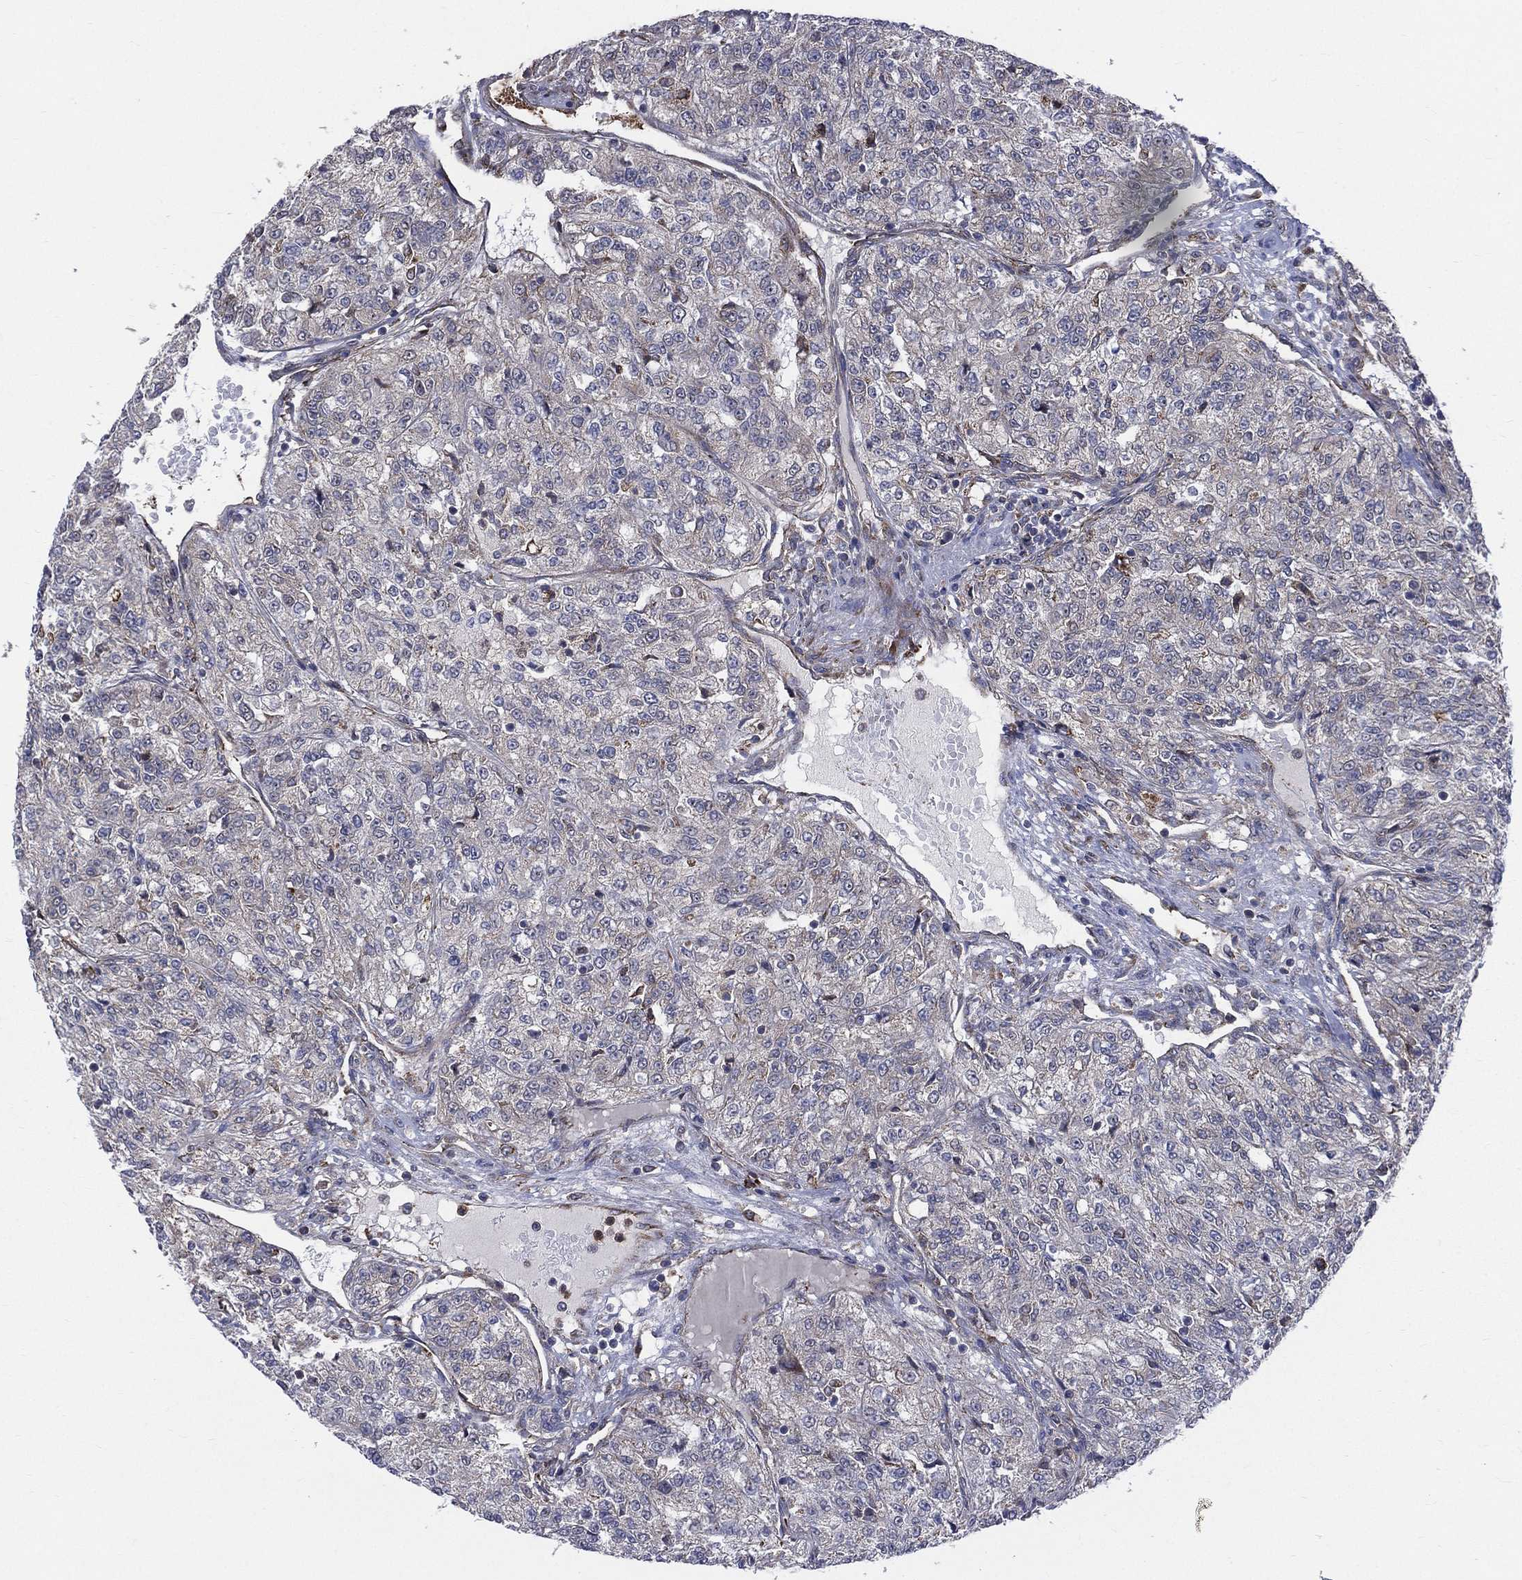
{"staining": {"intensity": "negative", "quantity": "none", "location": "none"}, "tissue": "renal cancer", "cell_type": "Tumor cells", "image_type": "cancer", "snomed": [{"axis": "morphology", "description": "Adenocarcinoma, NOS"}, {"axis": "topography", "description": "Kidney"}], "caption": "High magnification brightfield microscopy of renal adenocarcinoma stained with DAB (3,3'-diaminobenzidine) (brown) and counterstained with hematoxylin (blue): tumor cells show no significant staining. The staining was performed using DAB to visualize the protein expression in brown, while the nuclei were stained in blue with hematoxylin (Magnification: 20x).", "gene": "CCDC159", "patient": {"sex": "female", "age": 63}}